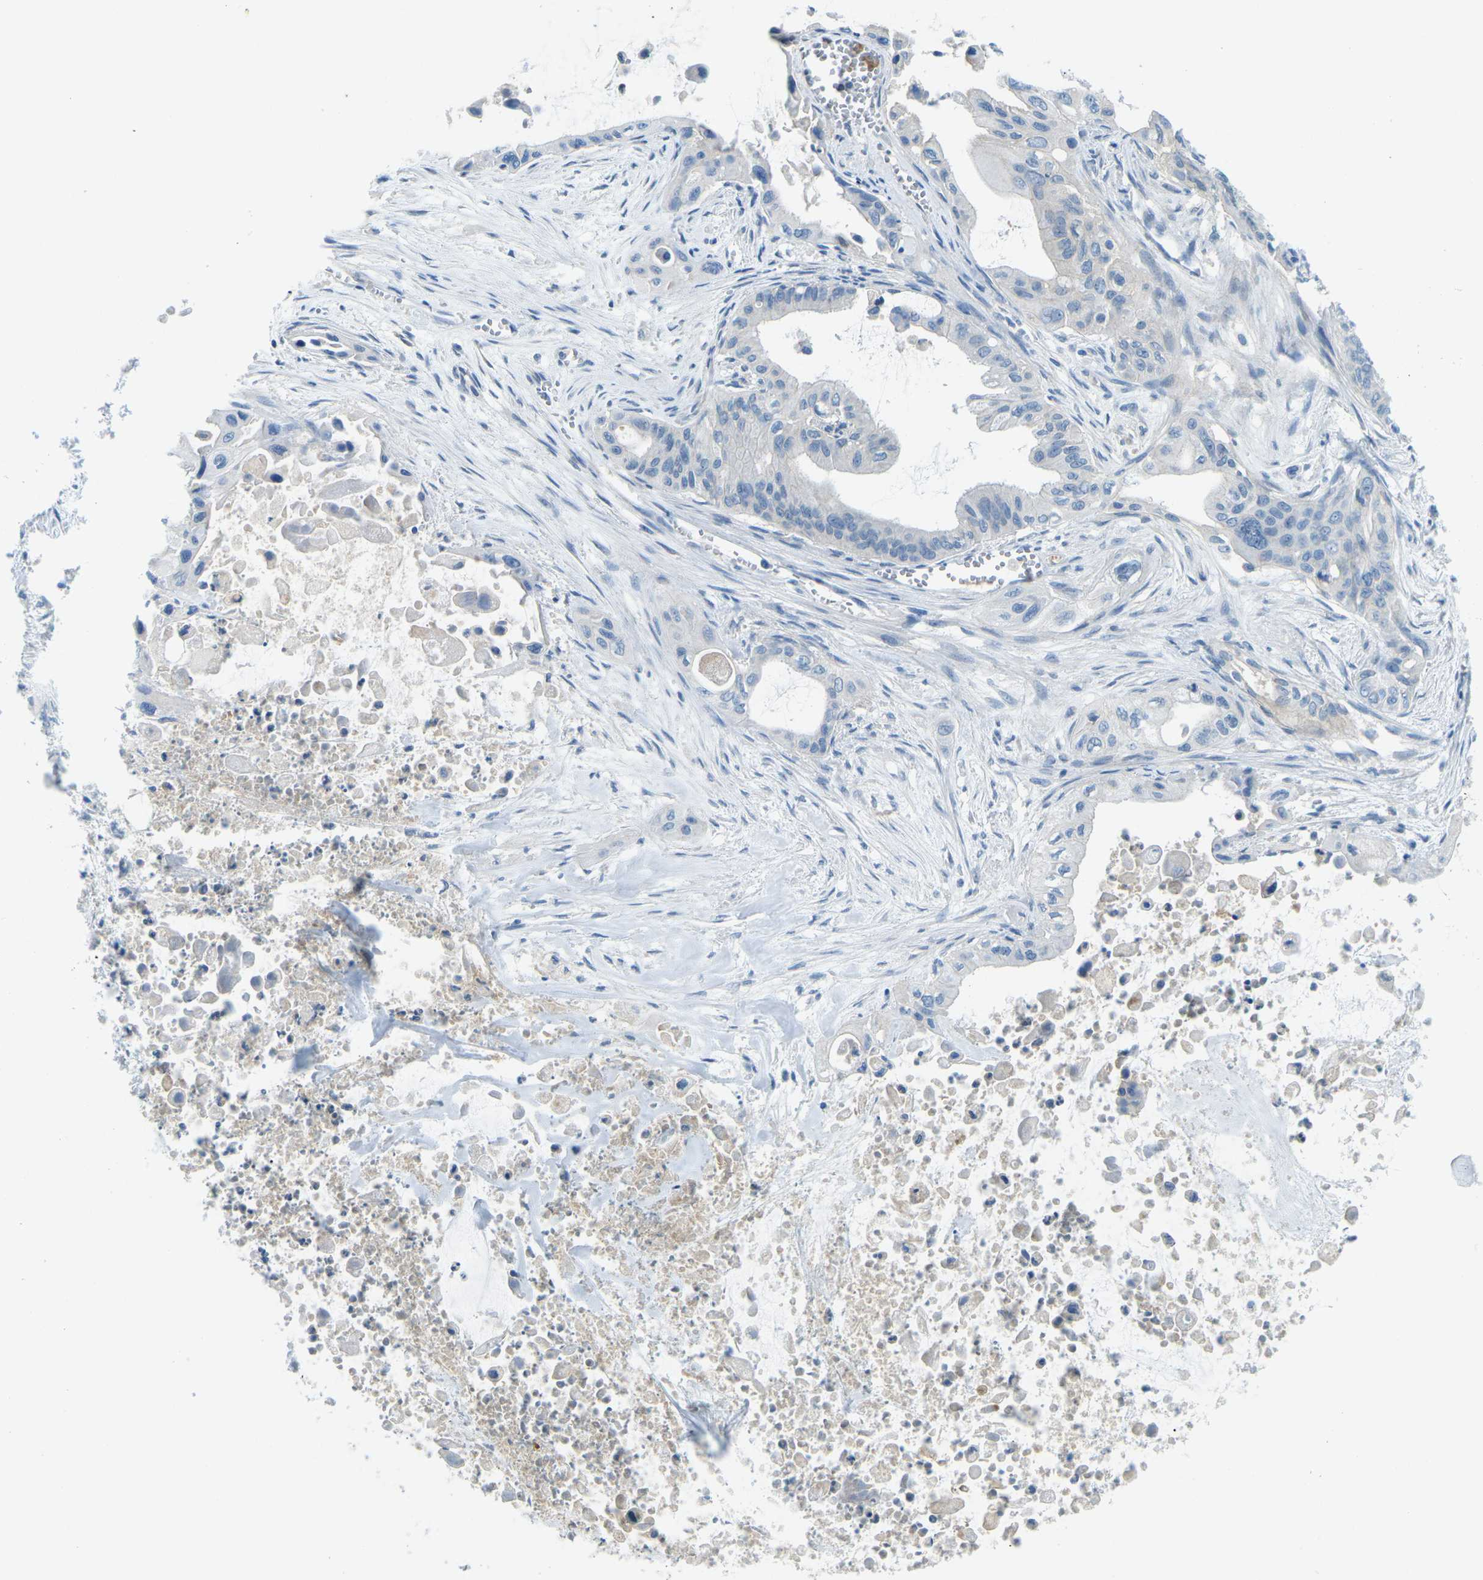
{"staining": {"intensity": "negative", "quantity": "none", "location": "none"}, "tissue": "pancreatic cancer", "cell_type": "Tumor cells", "image_type": "cancer", "snomed": [{"axis": "morphology", "description": "Adenocarcinoma, NOS"}, {"axis": "topography", "description": "Pancreas"}], "caption": "High power microscopy photomicrograph of an immunohistochemistry (IHC) histopathology image of pancreatic cancer (adenocarcinoma), revealing no significant expression in tumor cells. Brightfield microscopy of immunohistochemistry stained with DAB (3,3'-diaminobenzidine) (brown) and hematoxylin (blue), captured at high magnification.", "gene": "CD47", "patient": {"sex": "male", "age": 73}}